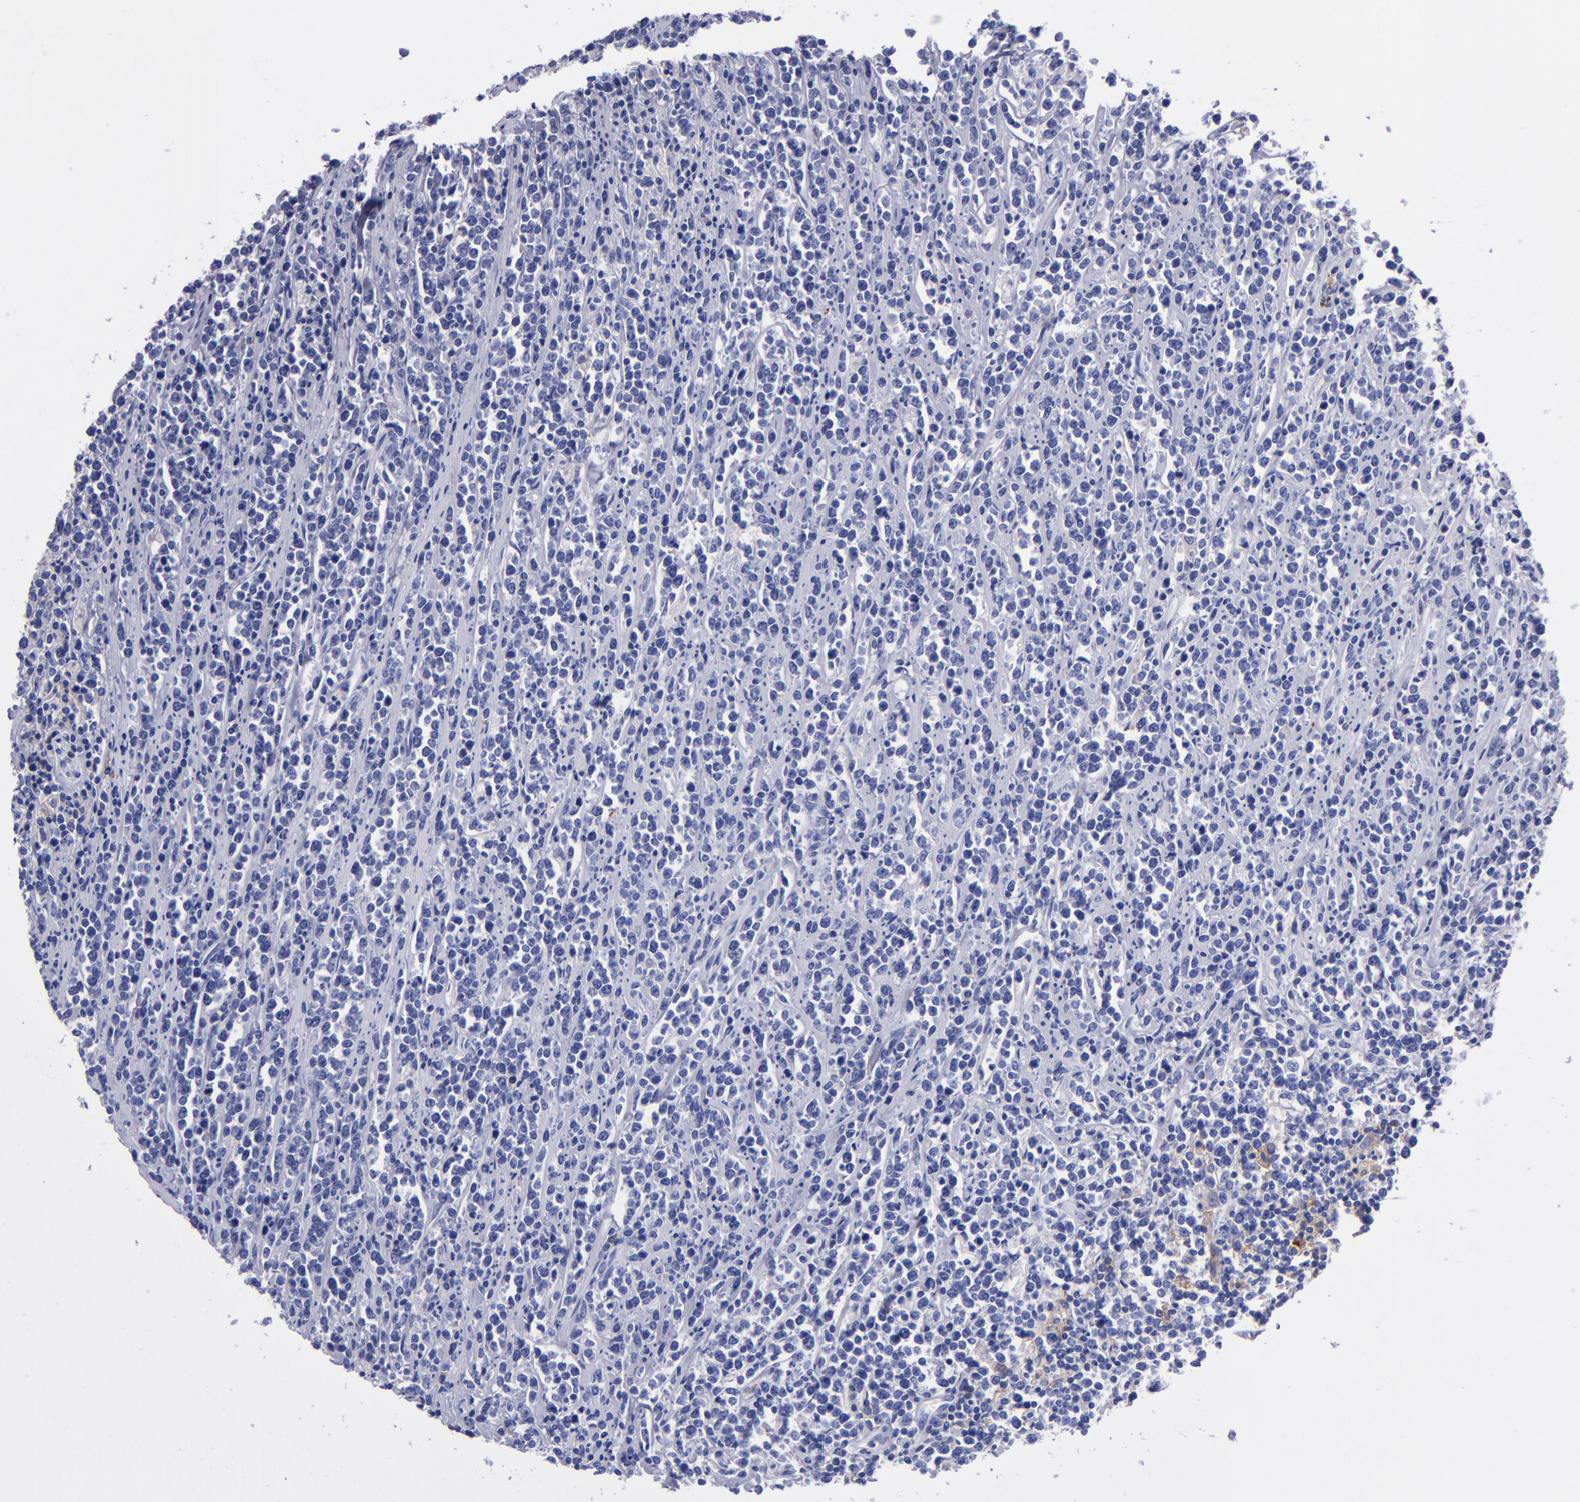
{"staining": {"intensity": "negative", "quantity": "none", "location": "none"}, "tissue": "lymphoma", "cell_type": "Tumor cells", "image_type": "cancer", "snomed": [{"axis": "morphology", "description": "Malignant lymphoma, non-Hodgkin's type, High grade"}, {"axis": "topography", "description": "Small intestine"}, {"axis": "topography", "description": "Colon"}], "caption": "The histopathology image displays no significant staining in tumor cells of lymphoma.", "gene": "CR1", "patient": {"sex": "male", "age": 8}}